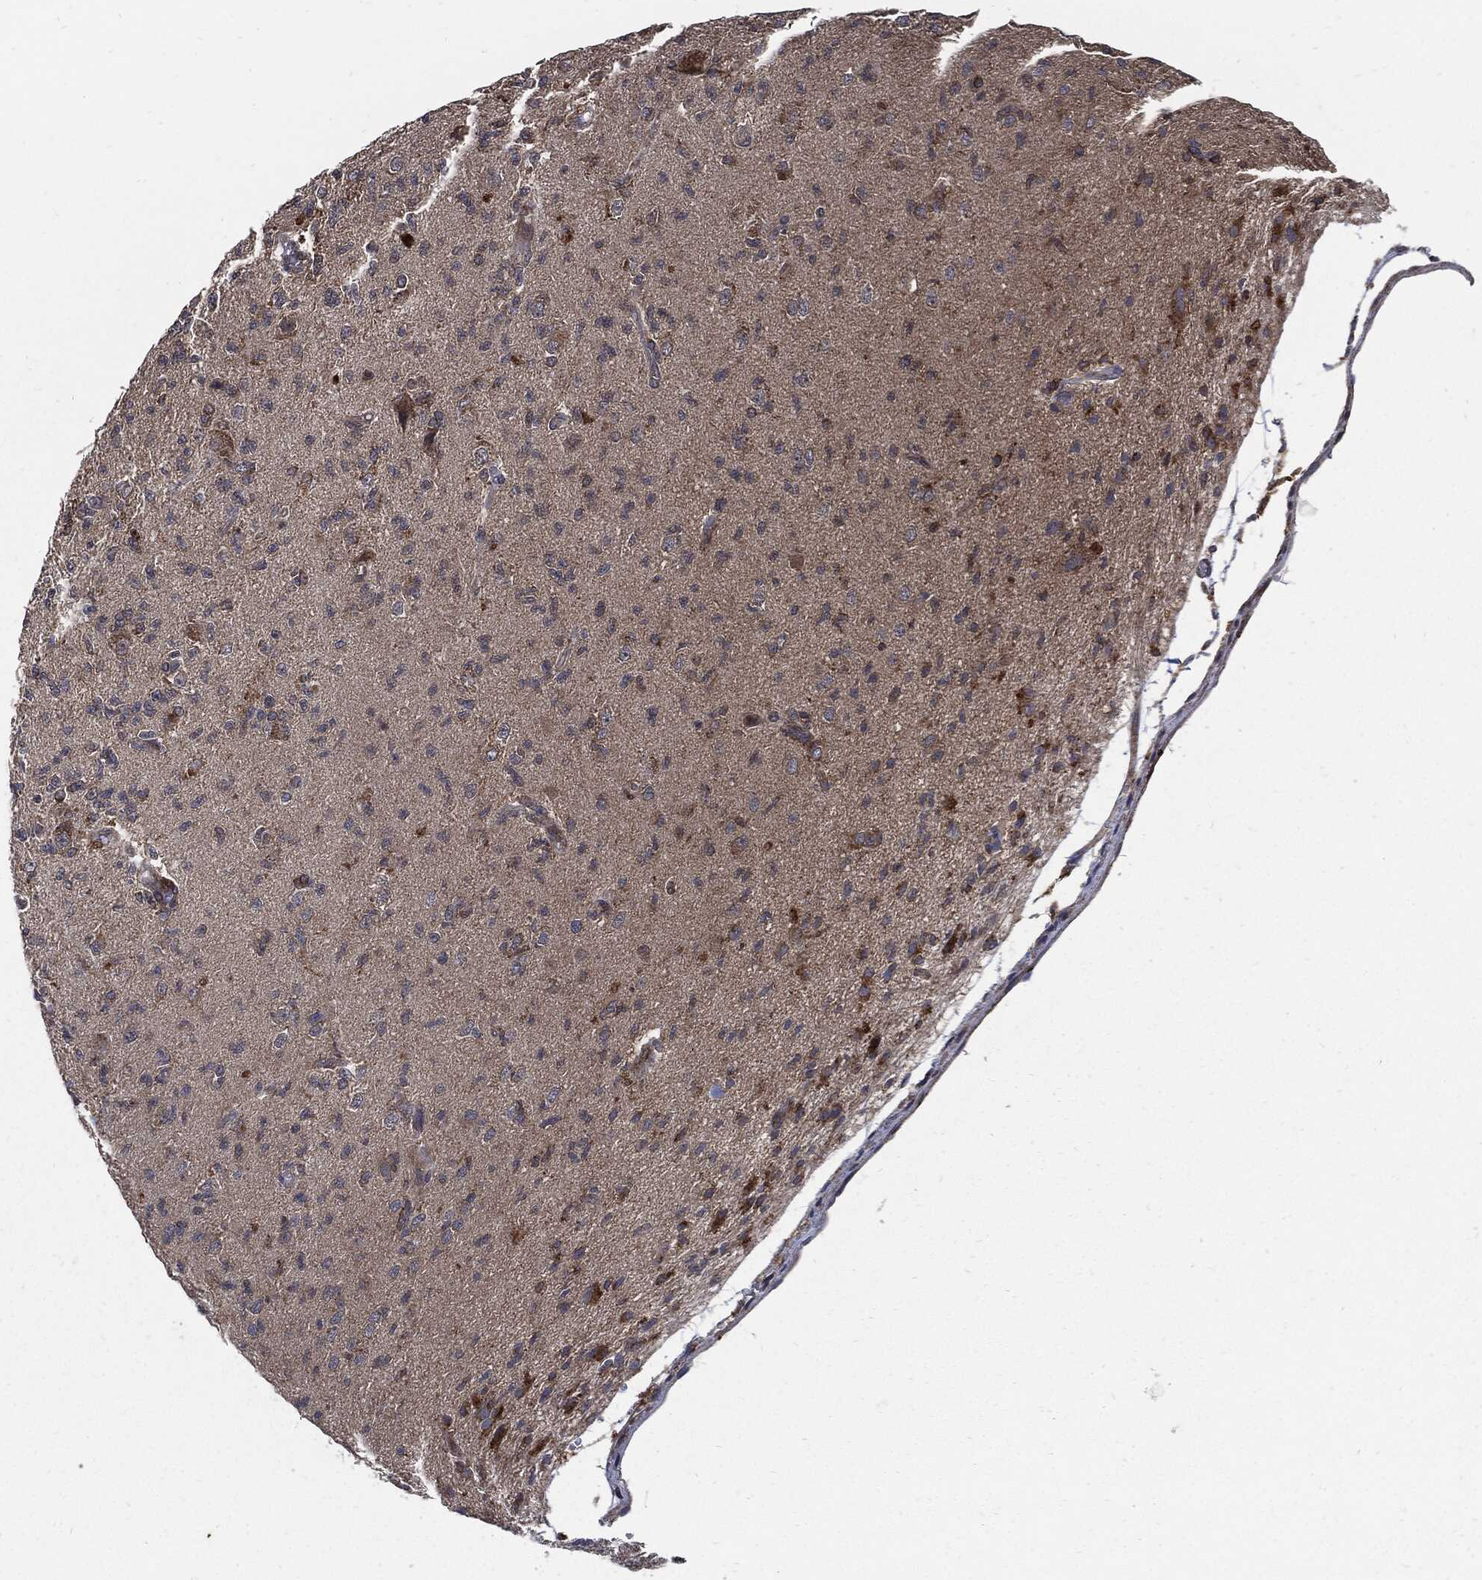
{"staining": {"intensity": "moderate", "quantity": "<25%", "location": "cytoplasmic/membranous"}, "tissue": "glioma", "cell_type": "Tumor cells", "image_type": "cancer", "snomed": [{"axis": "morphology", "description": "Glioma, malignant, High grade"}, {"axis": "topography", "description": "Brain"}], "caption": "An image showing moderate cytoplasmic/membranous positivity in approximately <25% of tumor cells in glioma, as visualized by brown immunohistochemical staining.", "gene": "SLC31A2", "patient": {"sex": "male", "age": 56}}